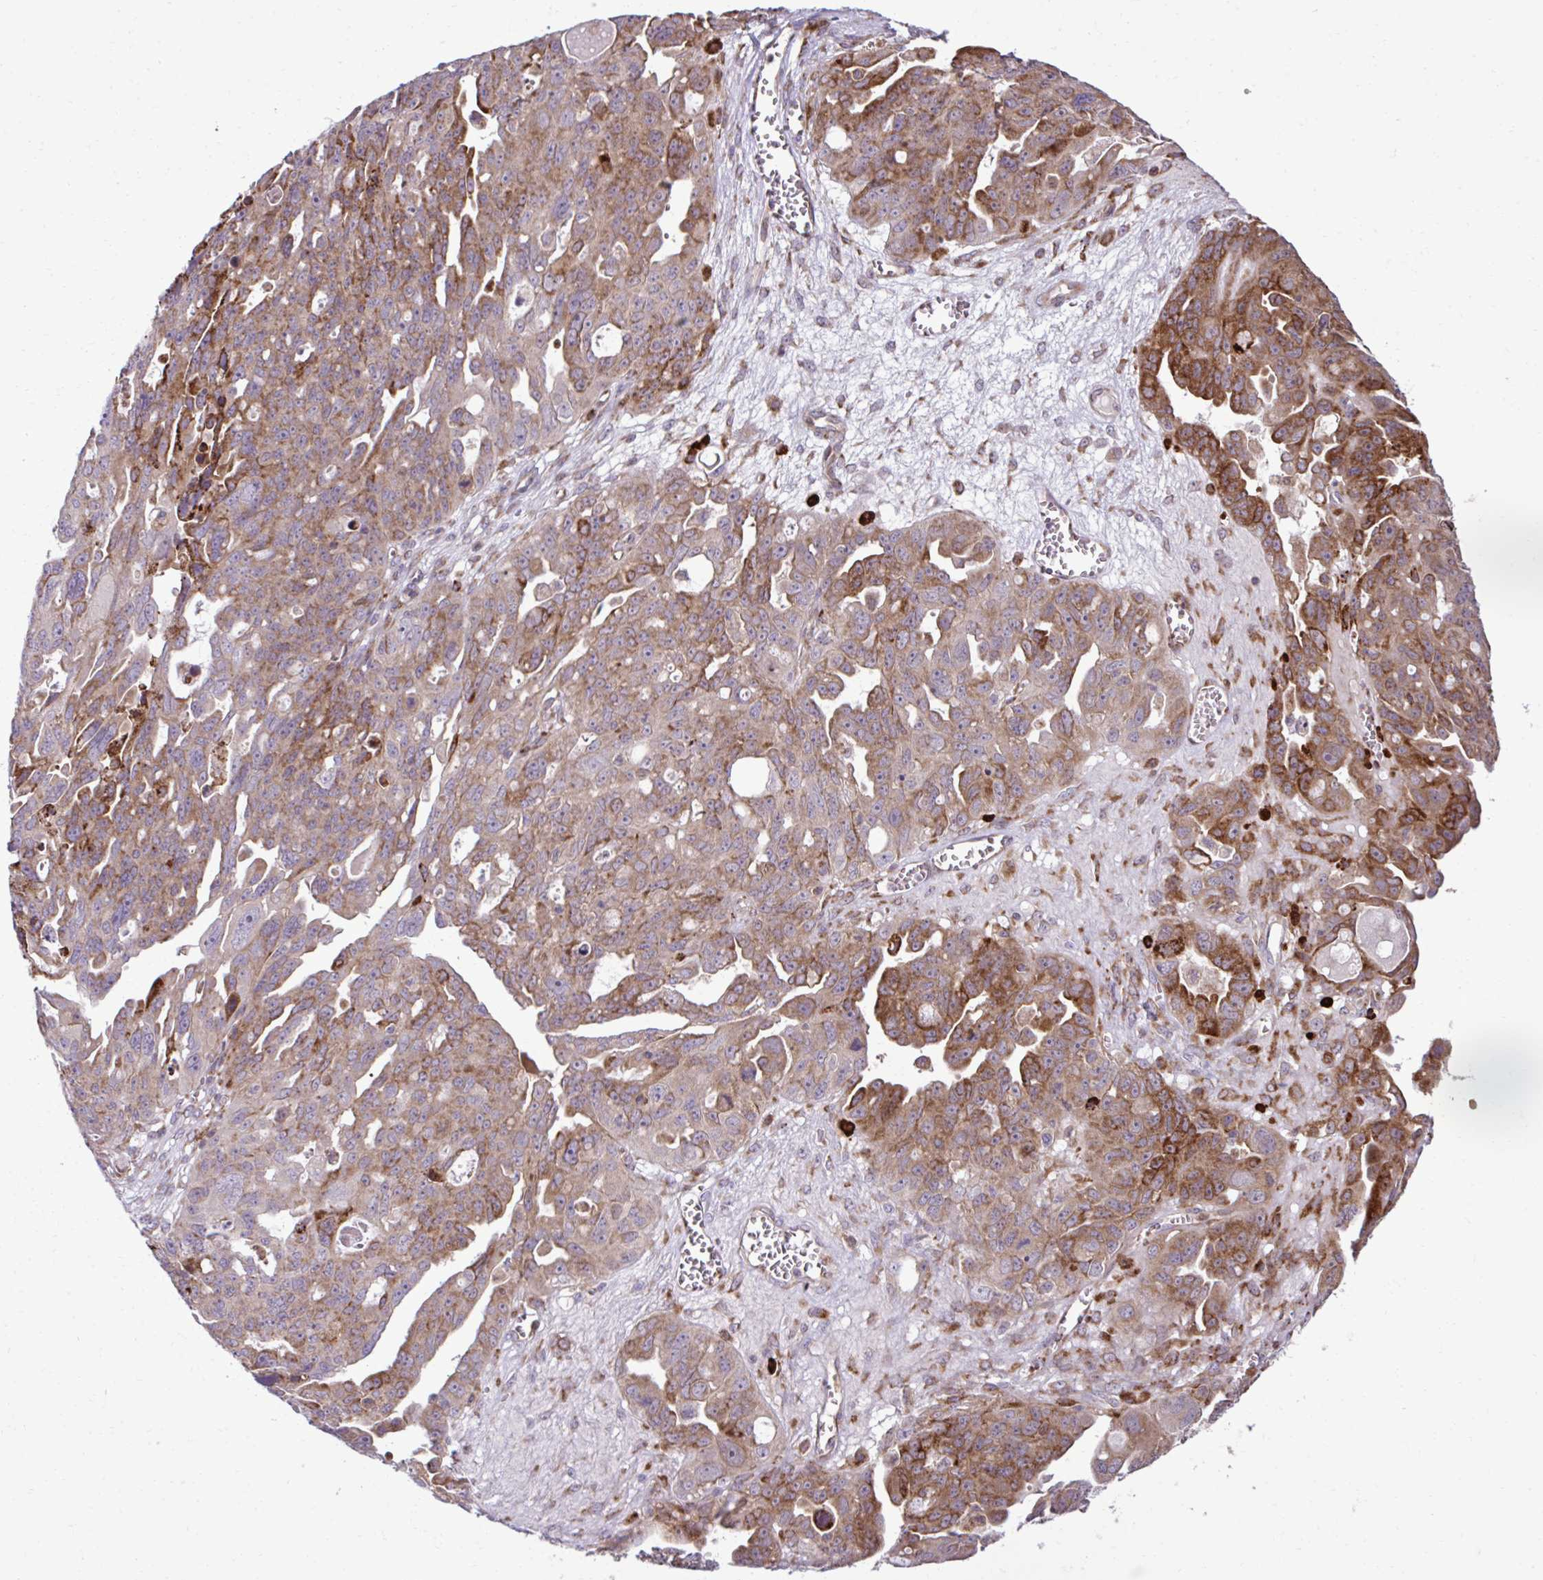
{"staining": {"intensity": "moderate", "quantity": ">75%", "location": "cytoplasmic/membranous"}, "tissue": "ovarian cancer", "cell_type": "Tumor cells", "image_type": "cancer", "snomed": [{"axis": "morphology", "description": "Carcinoma, endometroid"}, {"axis": "topography", "description": "Ovary"}], "caption": "The photomicrograph displays a brown stain indicating the presence of a protein in the cytoplasmic/membranous of tumor cells in ovarian cancer.", "gene": "LIMS1", "patient": {"sex": "female", "age": 70}}